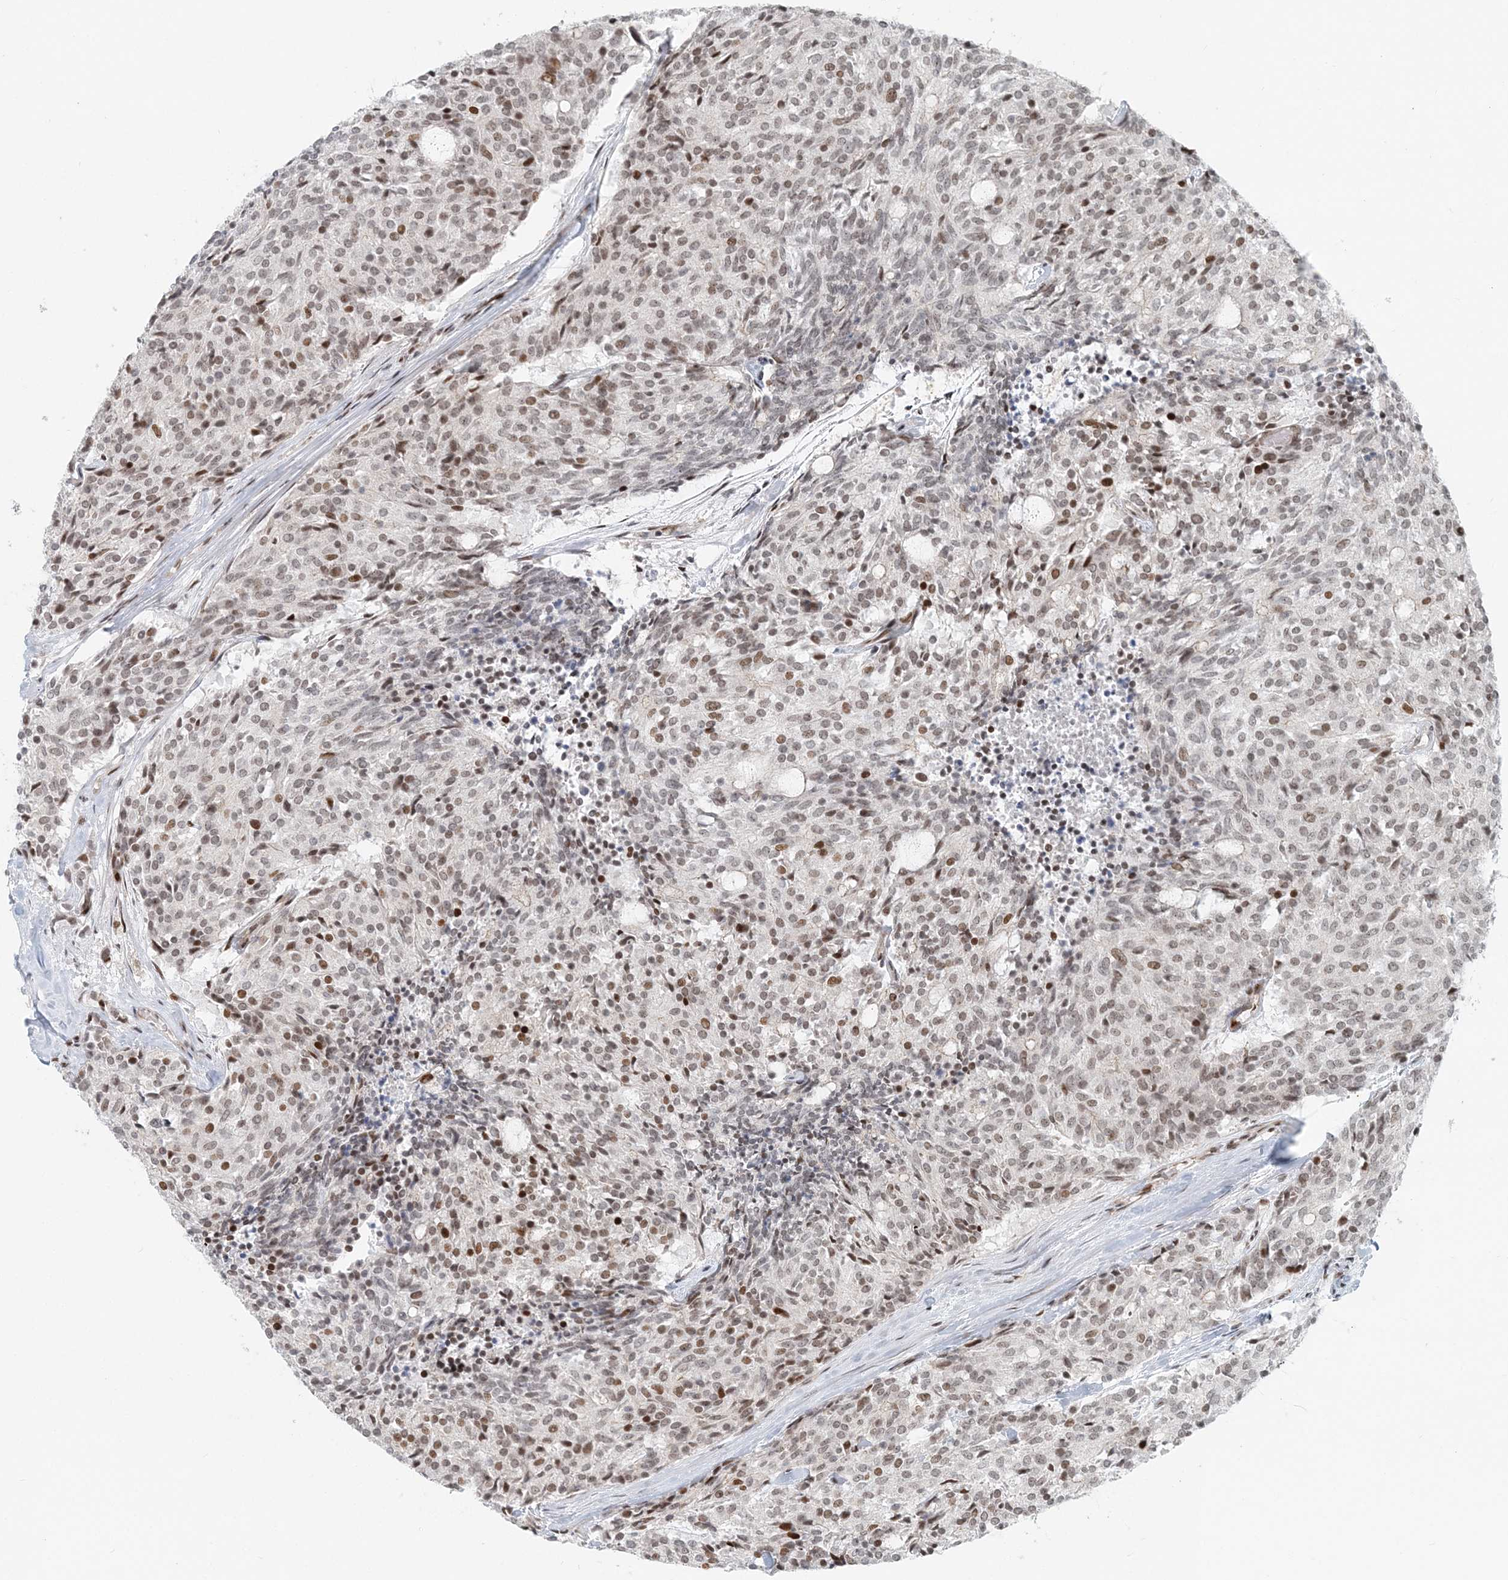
{"staining": {"intensity": "moderate", "quantity": ">75%", "location": "nuclear"}, "tissue": "carcinoid", "cell_type": "Tumor cells", "image_type": "cancer", "snomed": [{"axis": "morphology", "description": "Carcinoid, malignant, NOS"}, {"axis": "topography", "description": "Pancreas"}], "caption": "Tumor cells exhibit medium levels of moderate nuclear positivity in approximately >75% of cells in human malignant carcinoid.", "gene": "BAZ1B", "patient": {"sex": "female", "age": 54}}